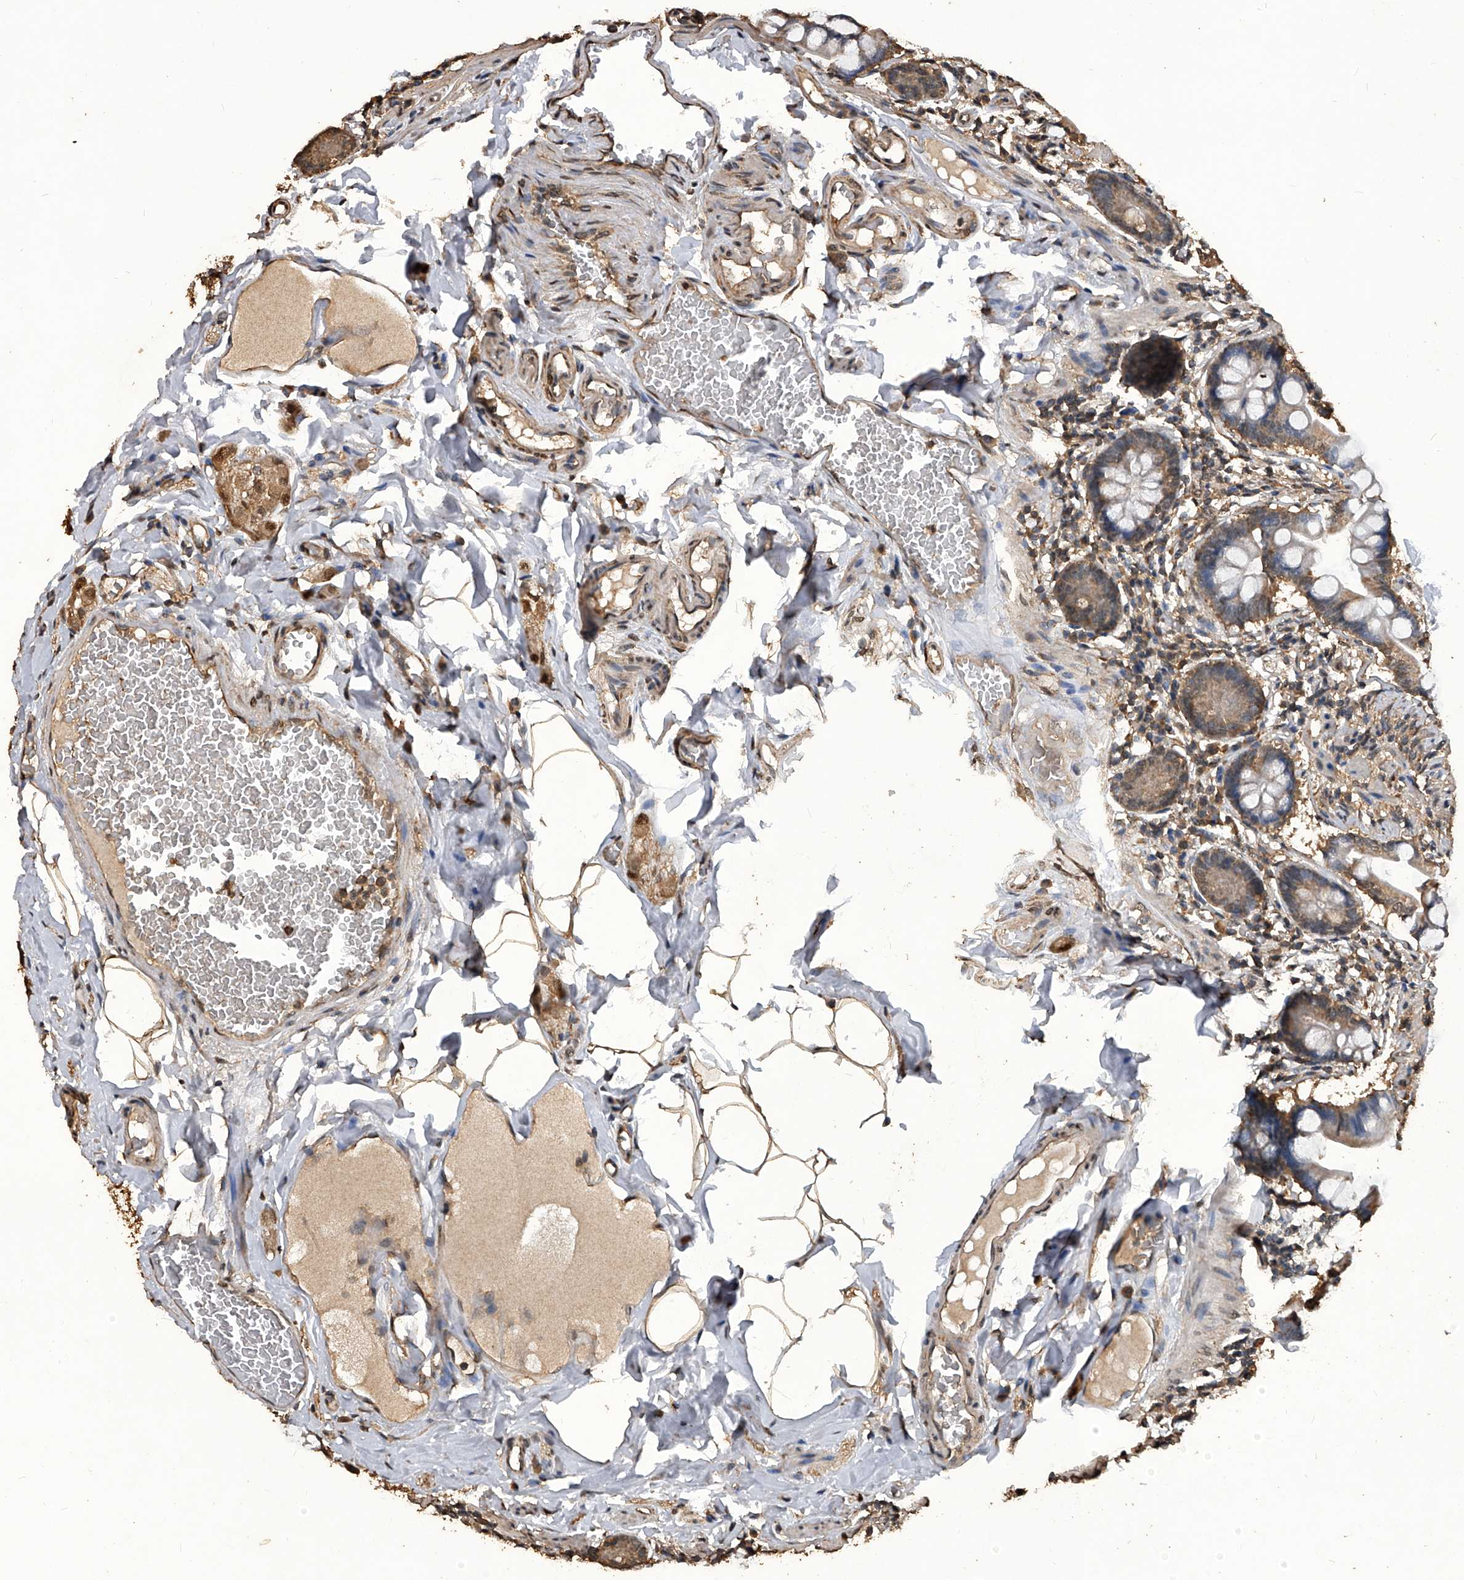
{"staining": {"intensity": "moderate", "quantity": ">75%", "location": "cytoplasmic/membranous"}, "tissue": "small intestine", "cell_type": "Glandular cells", "image_type": "normal", "snomed": [{"axis": "morphology", "description": "Normal tissue, NOS"}, {"axis": "topography", "description": "Small intestine"}], "caption": "IHC micrograph of normal small intestine stained for a protein (brown), which shows medium levels of moderate cytoplasmic/membranous staining in about >75% of glandular cells.", "gene": "FBXL4", "patient": {"sex": "male", "age": 41}}